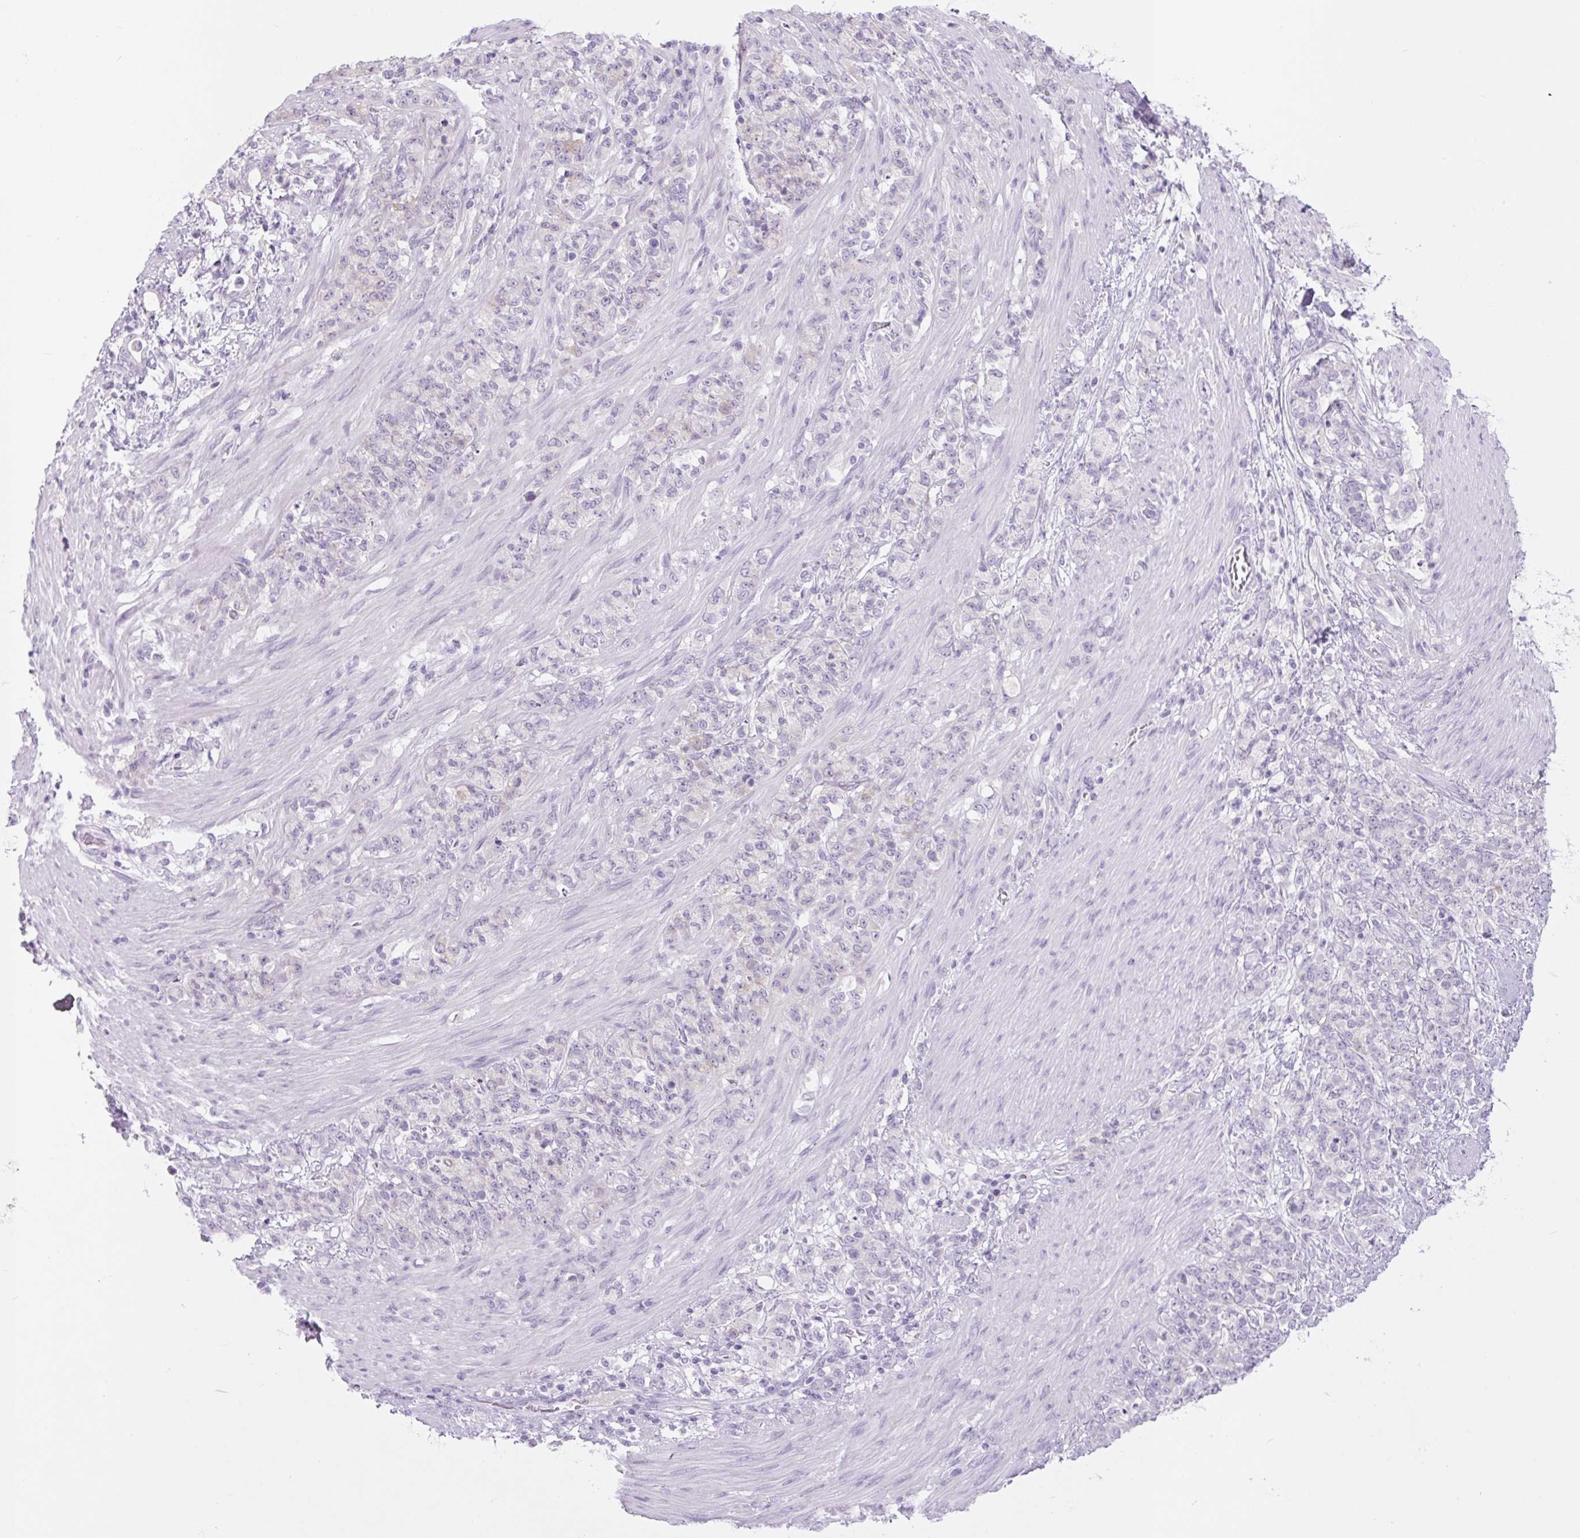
{"staining": {"intensity": "negative", "quantity": "none", "location": "none"}, "tissue": "stomach cancer", "cell_type": "Tumor cells", "image_type": "cancer", "snomed": [{"axis": "morphology", "description": "Adenocarcinoma, NOS"}, {"axis": "topography", "description": "Stomach"}], "caption": "Protein analysis of stomach cancer displays no significant positivity in tumor cells. (DAB immunohistochemistry with hematoxylin counter stain).", "gene": "COL9A2", "patient": {"sex": "female", "age": 79}}